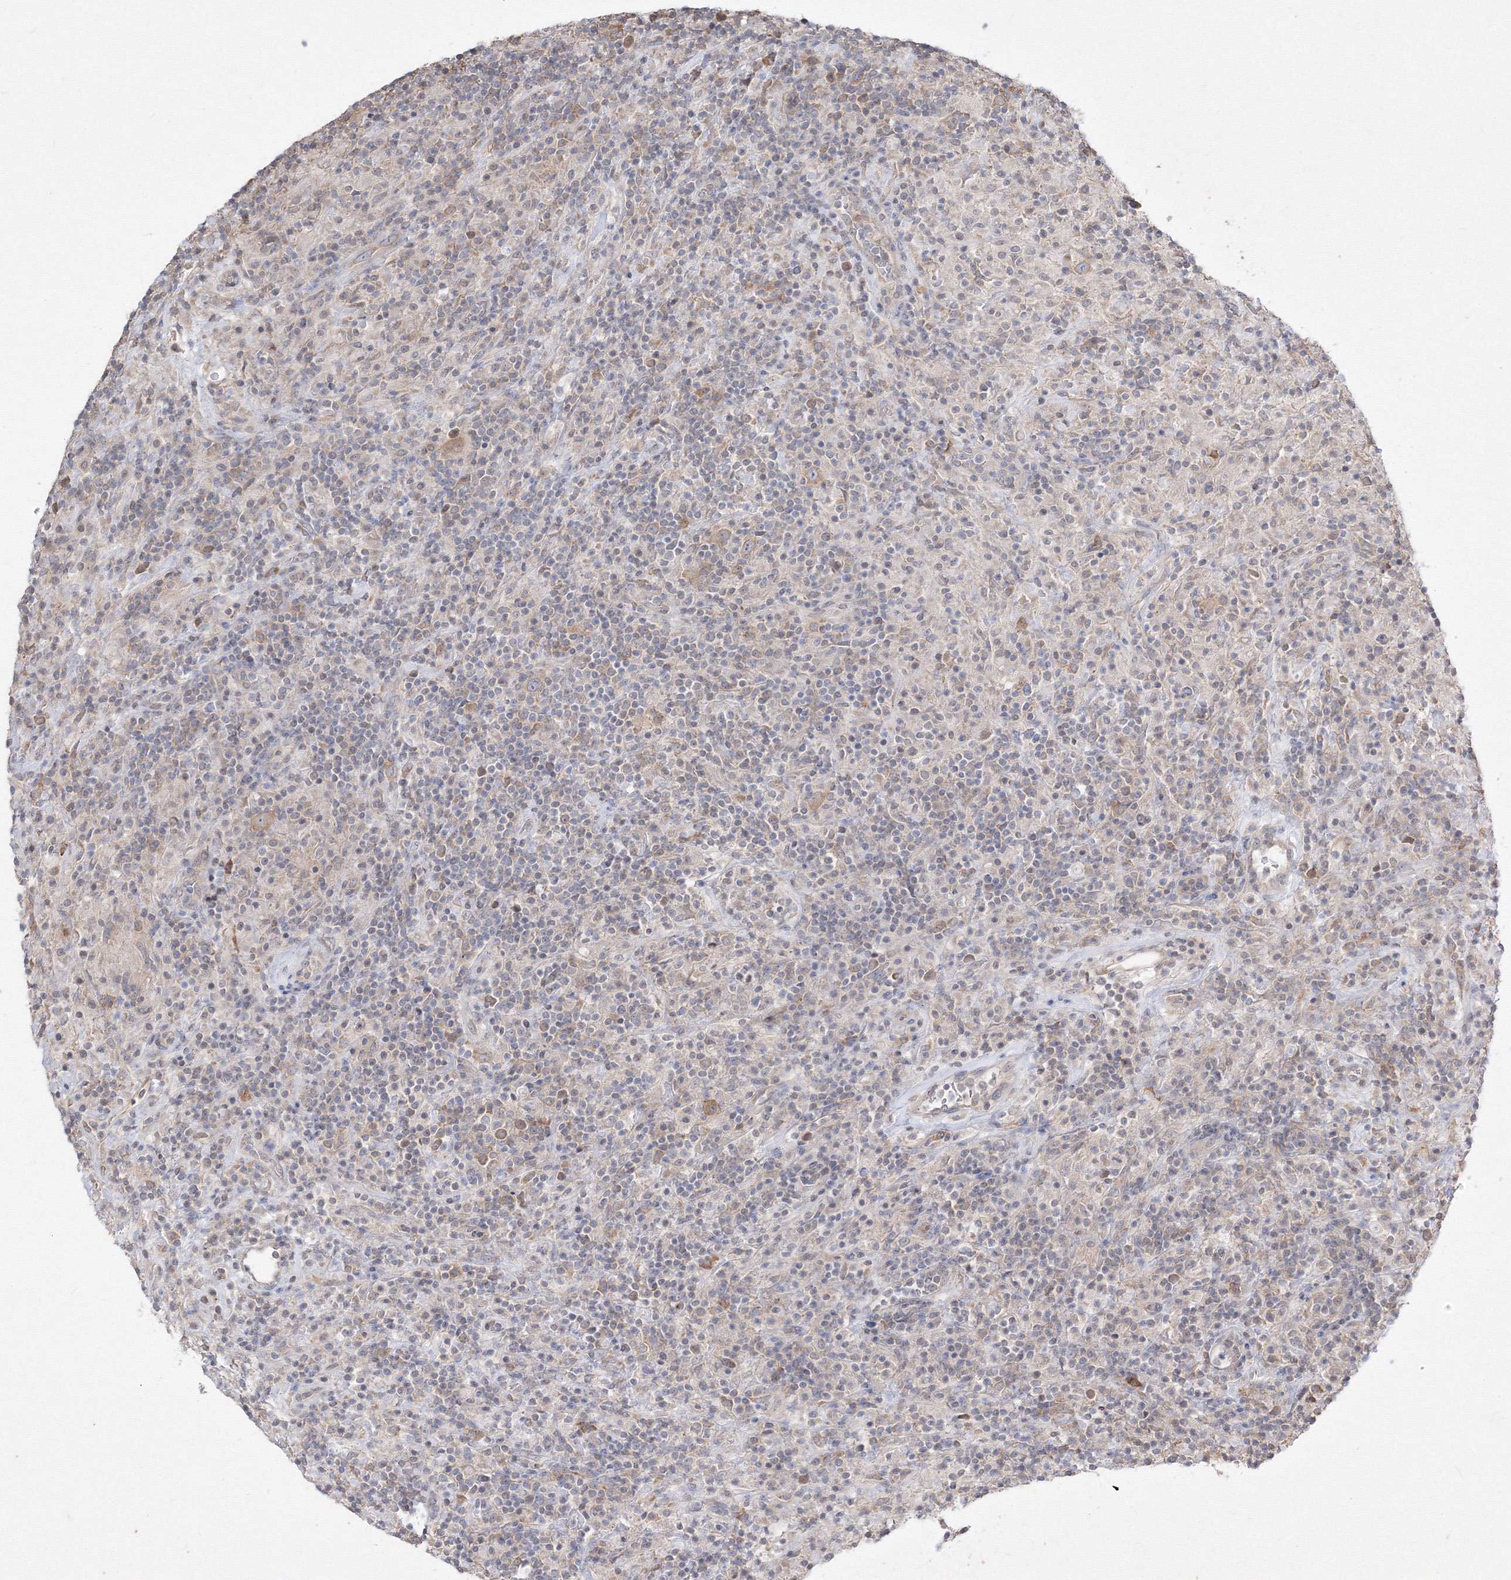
{"staining": {"intensity": "moderate", "quantity": ">75%", "location": "cytoplasmic/membranous"}, "tissue": "lymphoma", "cell_type": "Tumor cells", "image_type": "cancer", "snomed": [{"axis": "morphology", "description": "Hodgkin's disease, NOS"}, {"axis": "topography", "description": "Lymph node"}], "caption": "Immunohistochemical staining of human Hodgkin's disease shows moderate cytoplasmic/membranous protein expression in about >75% of tumor cells.", "gene": "FBXL8", "patient": {"sex": "male", "age": 70}}